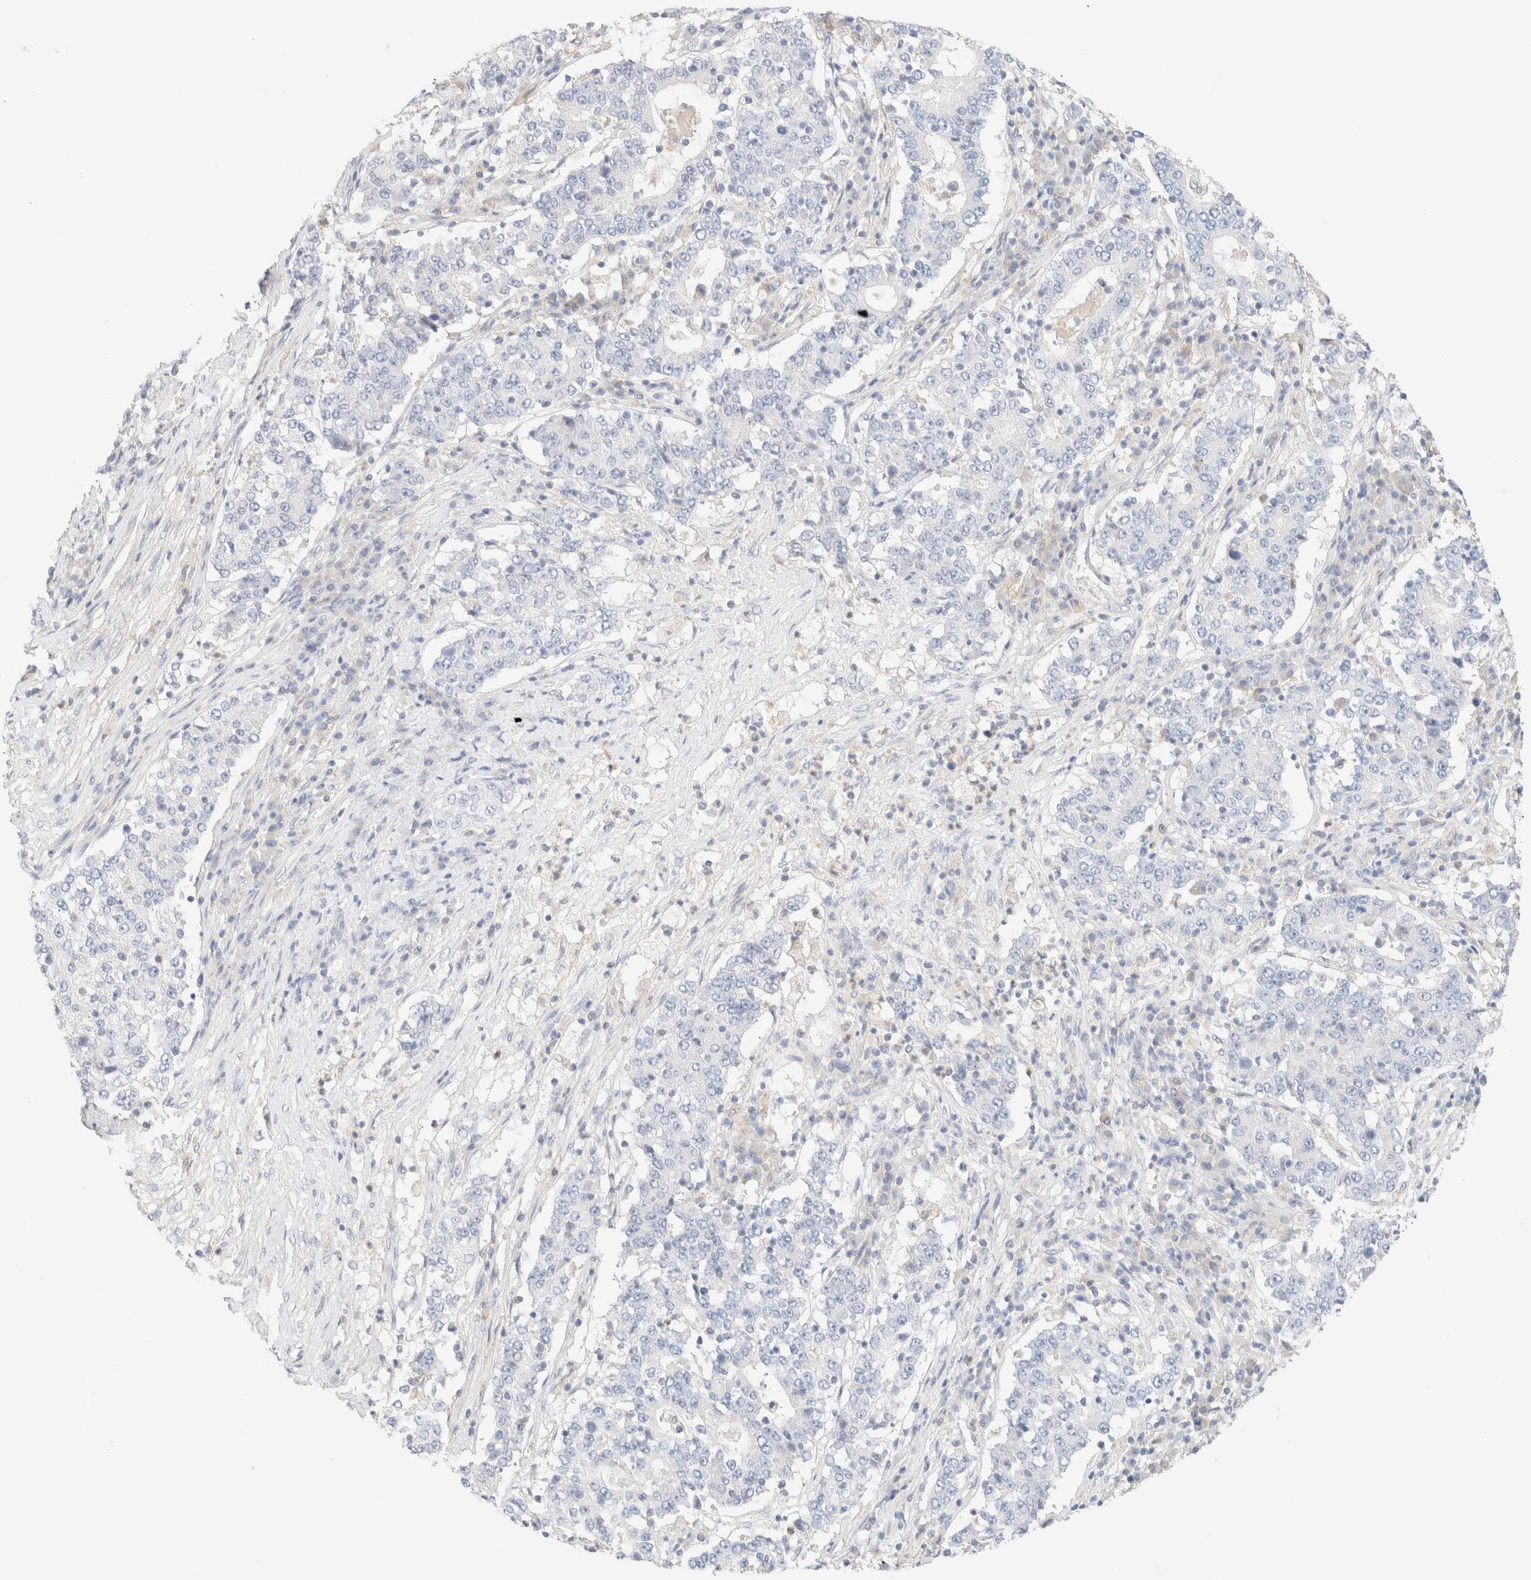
{"staining": {"intensity": "negative", "quantity": "none", "location": "none"}, "tissue": "stomach cancer", "cell_type": "Tumor cells", "image_type": "cancer", "snomed": [{"axis": "morphology", "description": "Adenocarcinoma, NOS"}, {"axis": "topography", "description": "Stomach"}], "caption": "A micrograph of human stomach cancer is negative for staining in tumor cells.", "gene": "SARM1", "patient": {"sex": "male", "age": 59}}